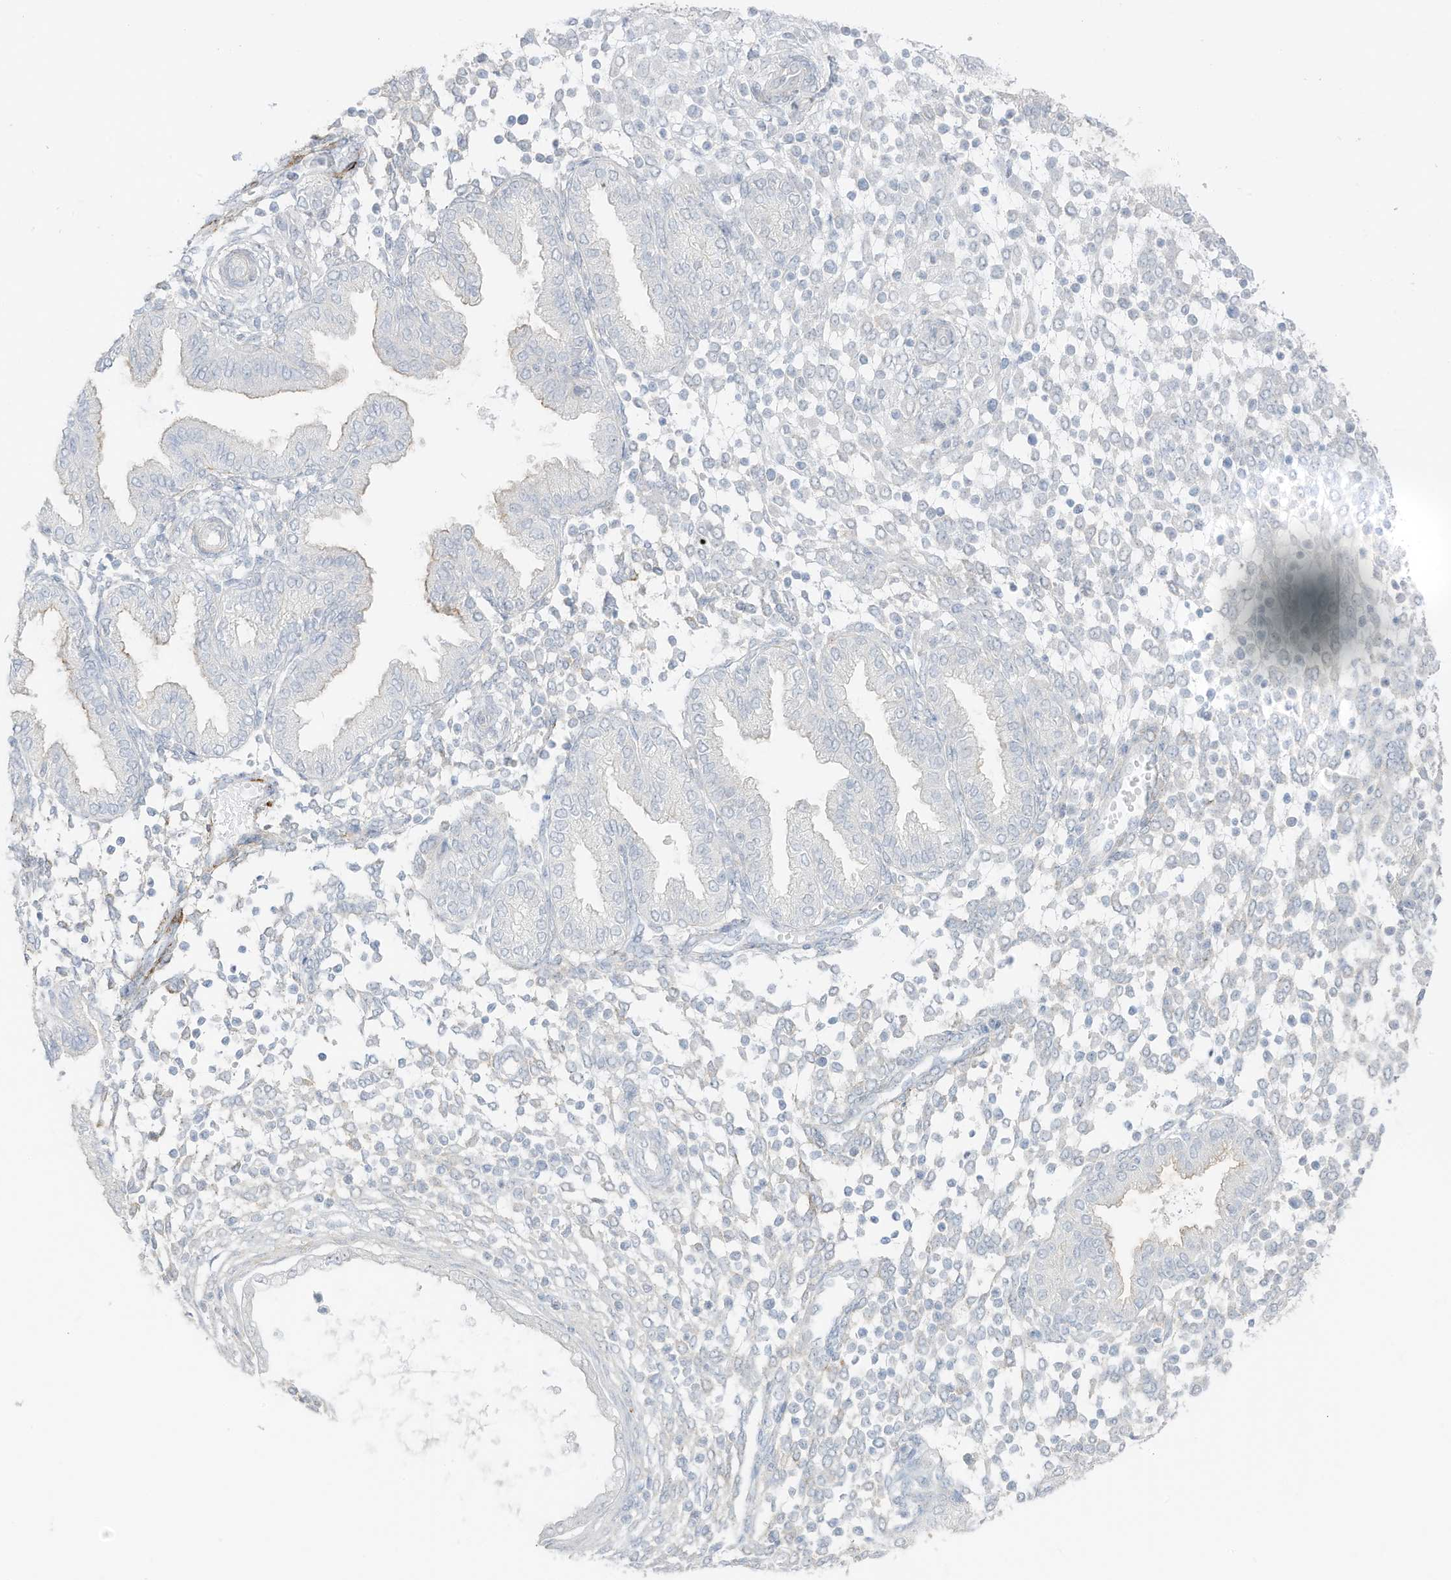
{"staining": {"intensity": "moderate", "quantity": "<25%", "location": "cytoplasmic/membranous"}, "tissue": "endometrium", "cell_type": "Cells in endometrial stroma", "image_type": "normal", "snomed": [{"axis": "morphology", "description": "Normal tissue, NOS"}, {"axis": "topography", "description": "Endometrium"}], "caption": "Endometrium stained with a brown dye displays moderate cytoplasmic/membranous positive positivity in about <25% of cells in endometrial stroma.", "gene": "C11orf87", "patient": {"sex": "female", "age": 53}}